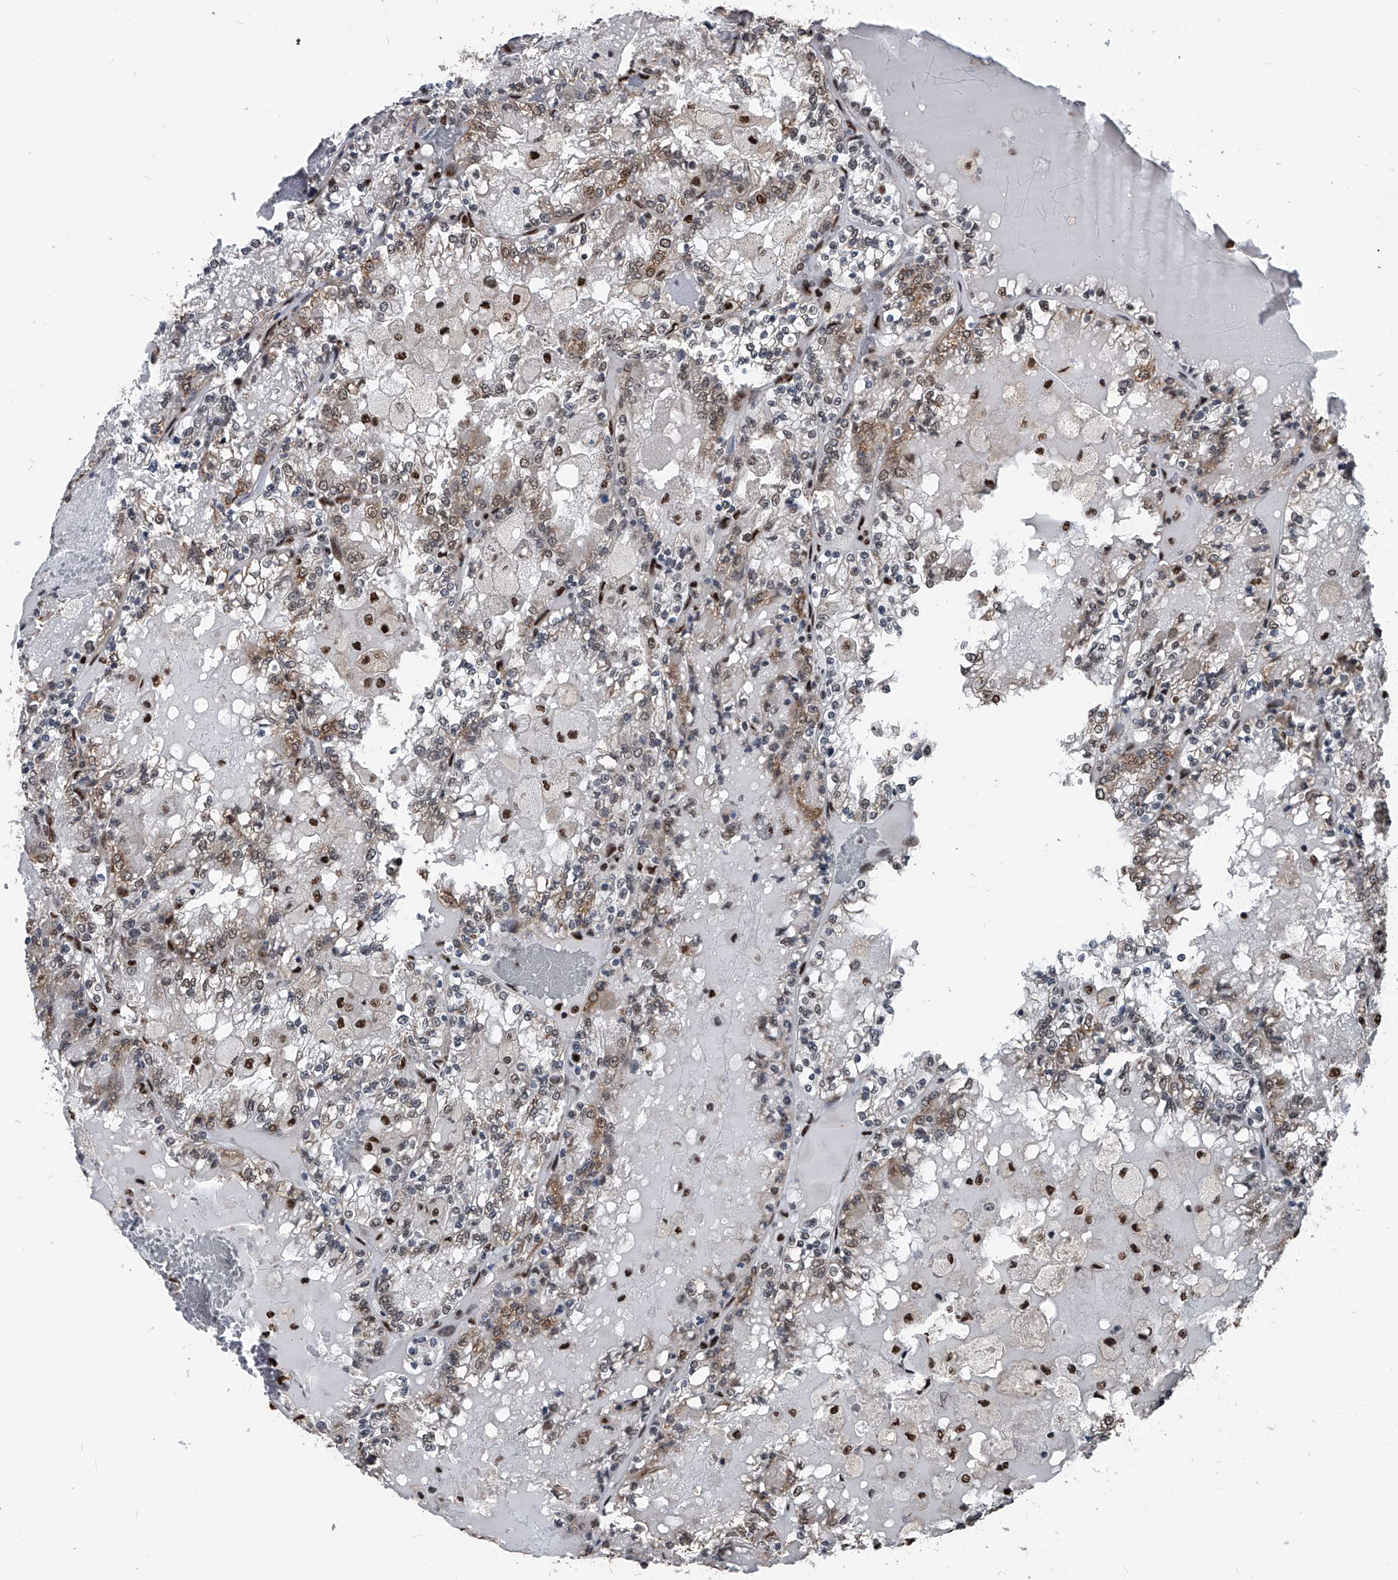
{"staining": {"intensity": "weak", "quantity": "25%-75%", "location": "cytoplasmic/membranous,nuclear"}, "tissue": "renal cancer", "cell_type": "Tumor cells", "image_type": "cancer", "snomed": [{"axis": "morphology", "description": "Adenocarcinoma, NOS"}, {"axis": "topography", "description": "Kidney"}], "caption": "IHC of adenocarcinoma (renal) reveals low levels of weak cytoplasmic/membranous and nuclear staining in approximately 25%-75% of tumor cells.", "gene": "FKBP5", "patient": {"sex": "female", "age": 56}}